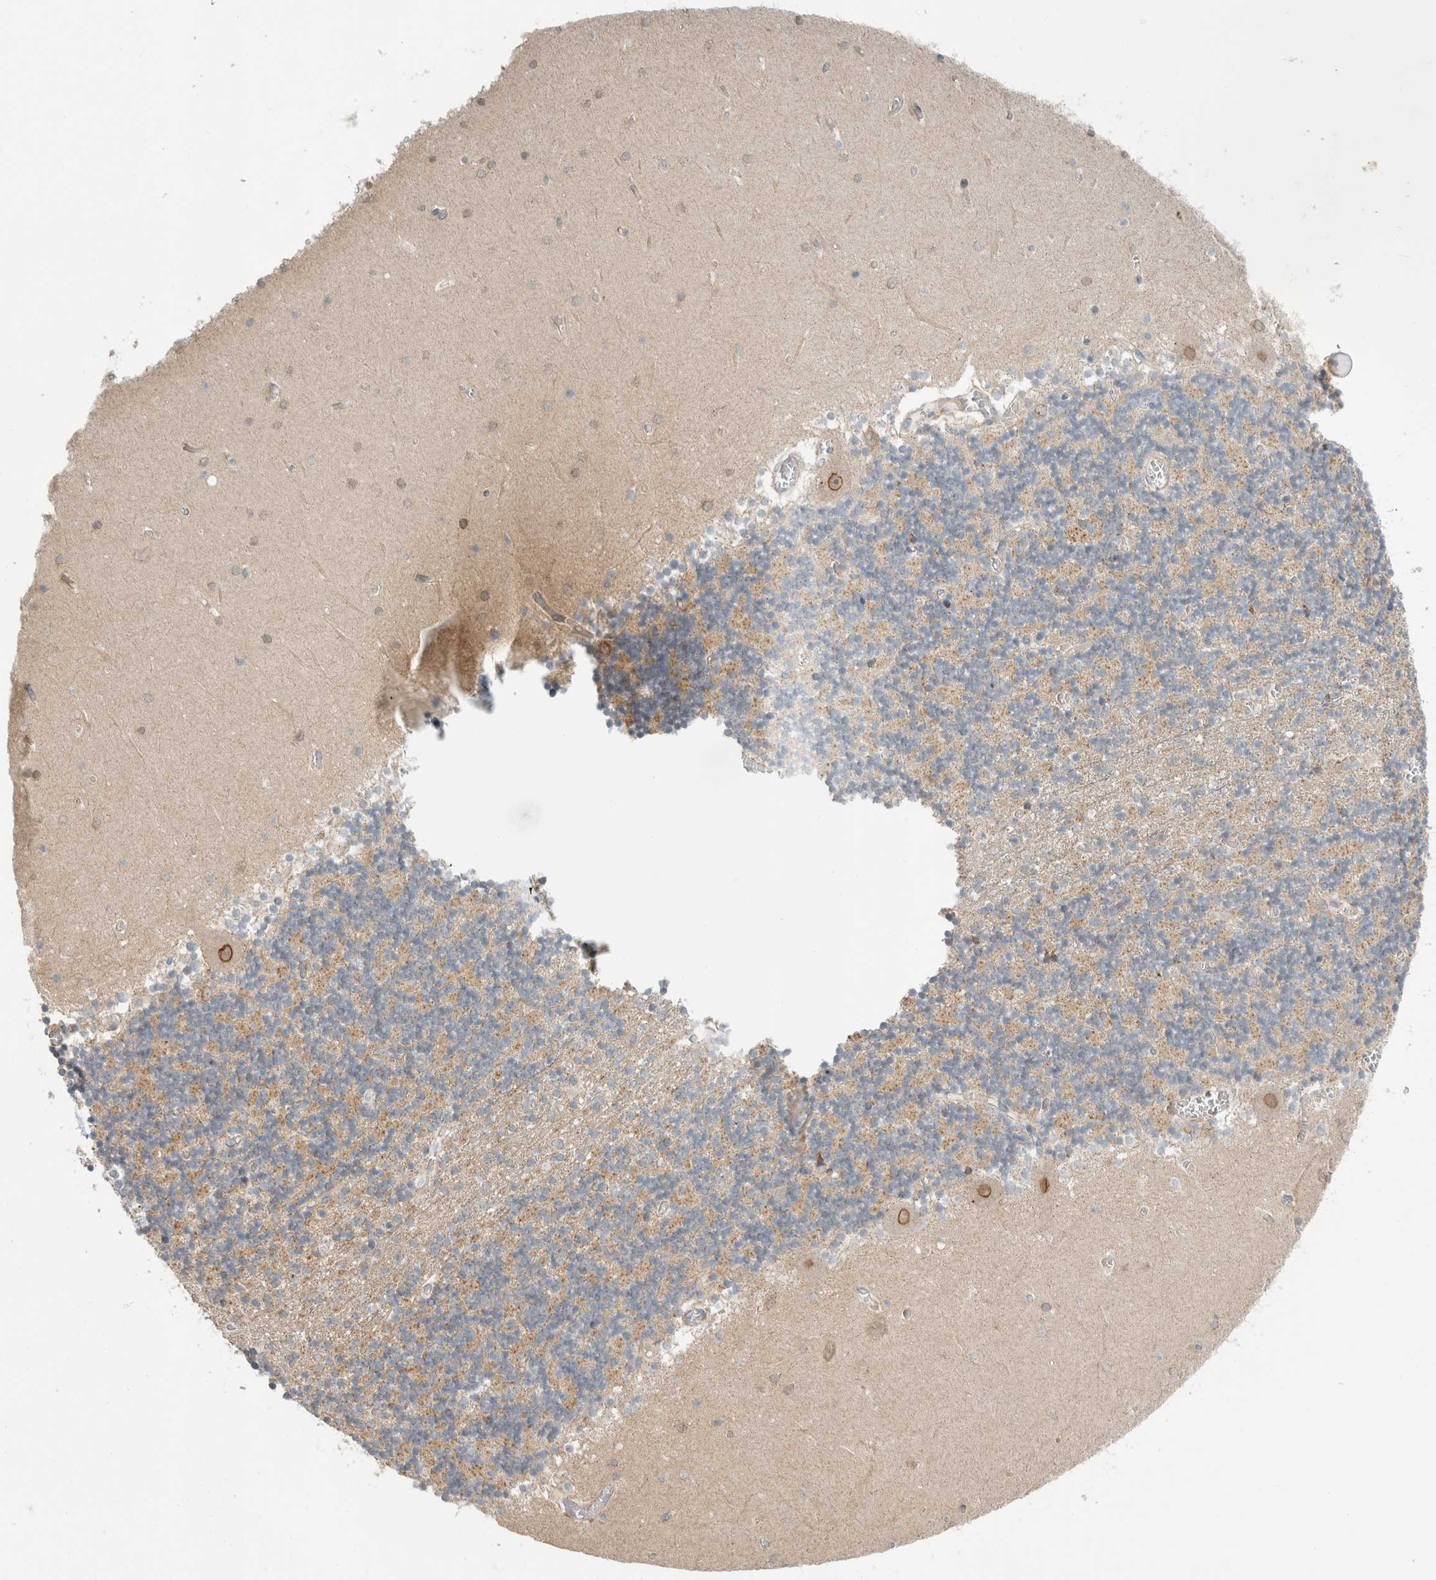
{"staining": {"intensity": "weak", "quantity": ">75%", "location": "cytoplasmic/membranous"}, "tissue": "cerebellum", "cell_type": "Cells in granular layer", "image_type": "normal", "snomed": [{"axis": "morphology", "description": "Normal tissue, NOS"}, {"axis": "topography", "description": "Cerebellum"}], "caption": "Immunohistochemistry (IHC) staining of benign cerebellum, which exhibits low levels of weak cytoplasmic/membranous positivity in about >75% of cells in granular layer indicating weak cytoplasmic/membranous protein staining. The staining was performed using DAB (brown) for protein detection and nuclei were counterstained in hematoxylin (blue).", "gene": "KPNA5", "patient": {"sex": "female", "age": 28}}